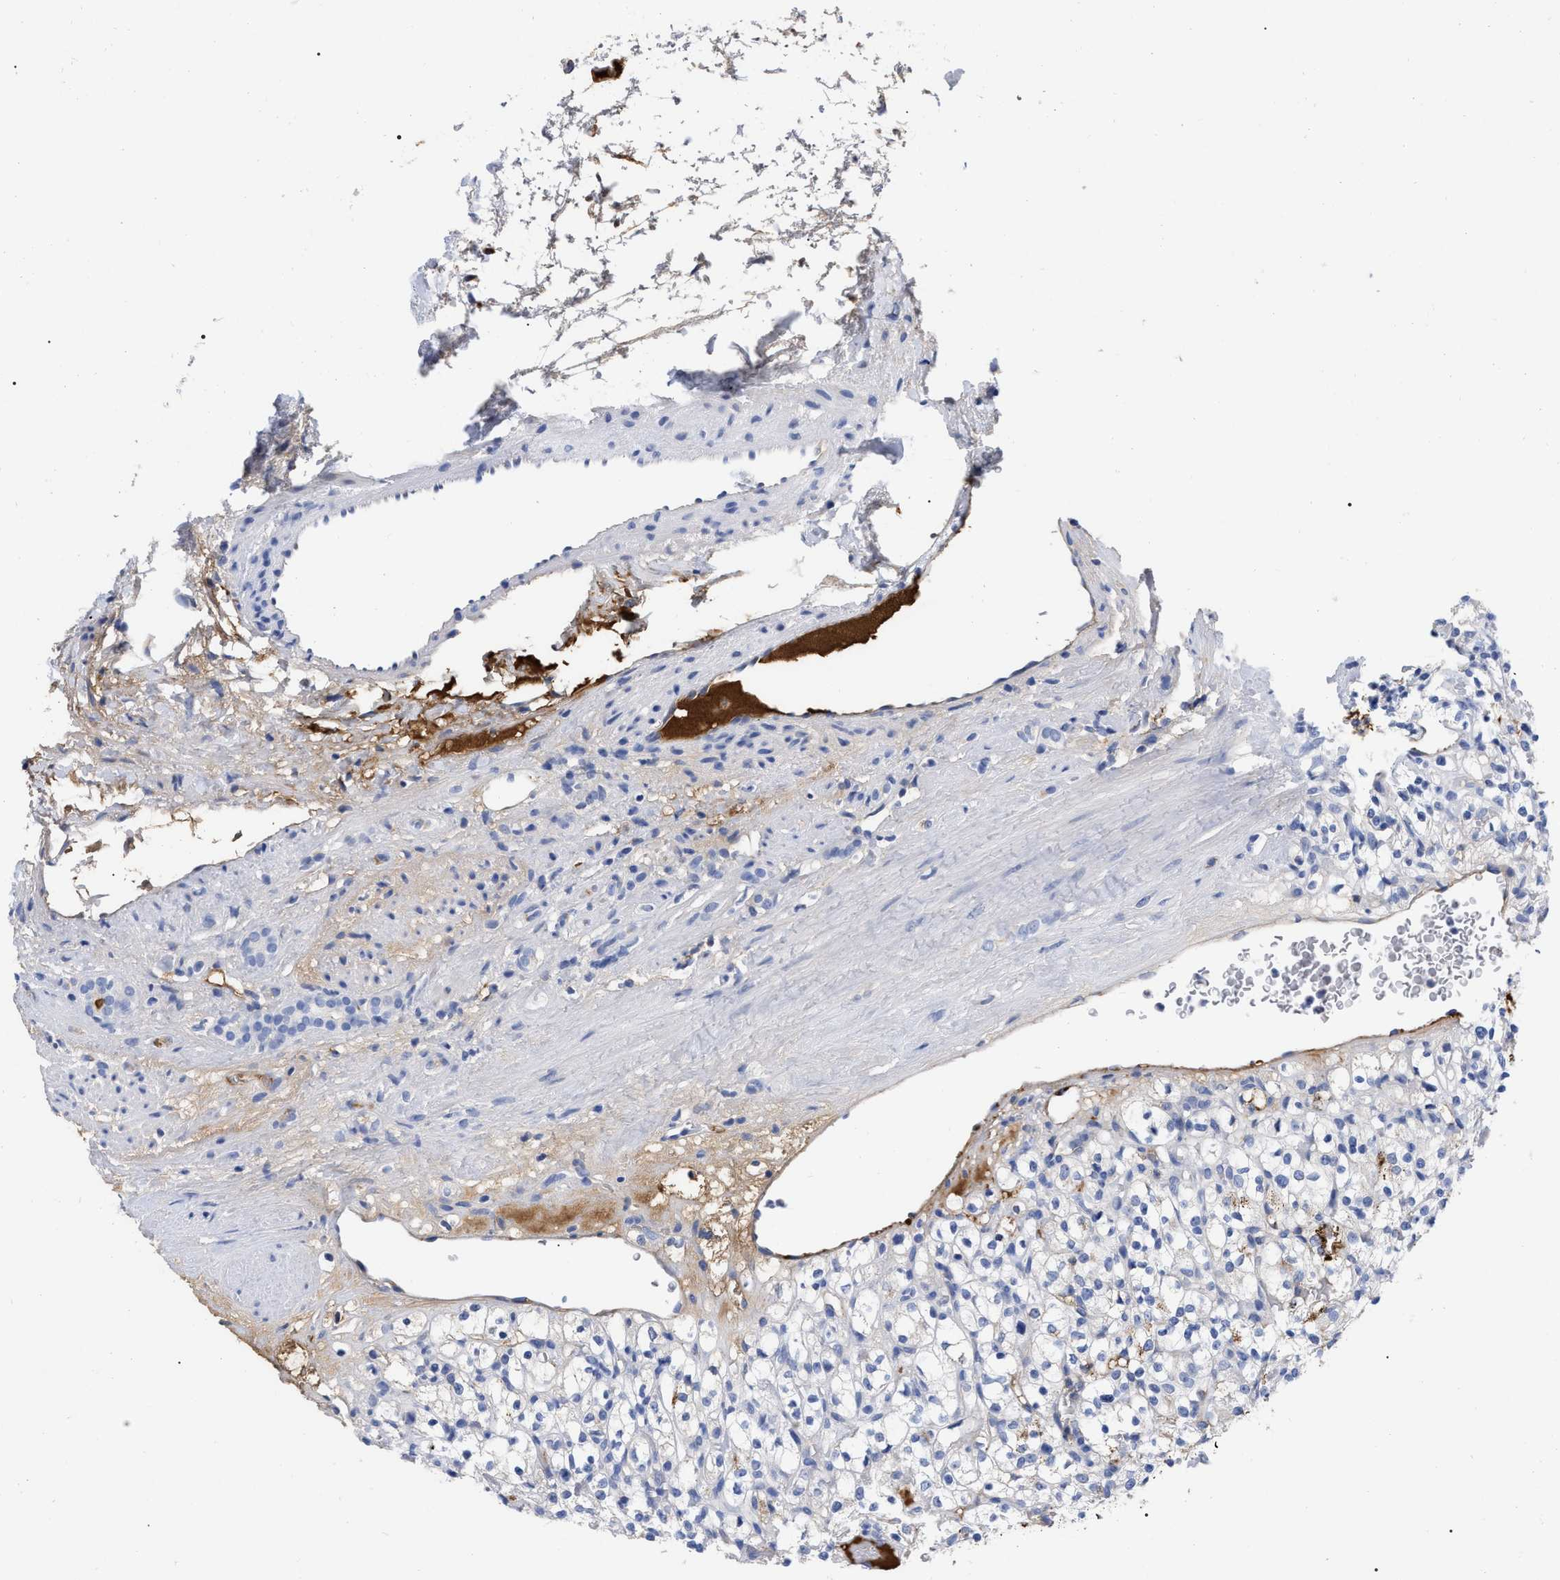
{"staining": {"intensity": "negative", "quantity": "none", "location": "none"}, "tissue": "renal cancer", "cell_type": "Tumor cells", "image_type": "cancer", "snomed": [{"axis": "morphology", "description": "Normal tissue, NOS"}, {"axis": "morphology", "description": "Adenocarcinoma, NOS"}, {"axis": "topography", "description": "Kidney"}], "caption": "High power microscopy image of an immunohistochemistry (IHC) photomicrograph of renal adenocarcinoma, revealing no significant expression in tumor cells.", "gene": "IGHV5-51", "patient": {"sex": "female", "age": 72}}